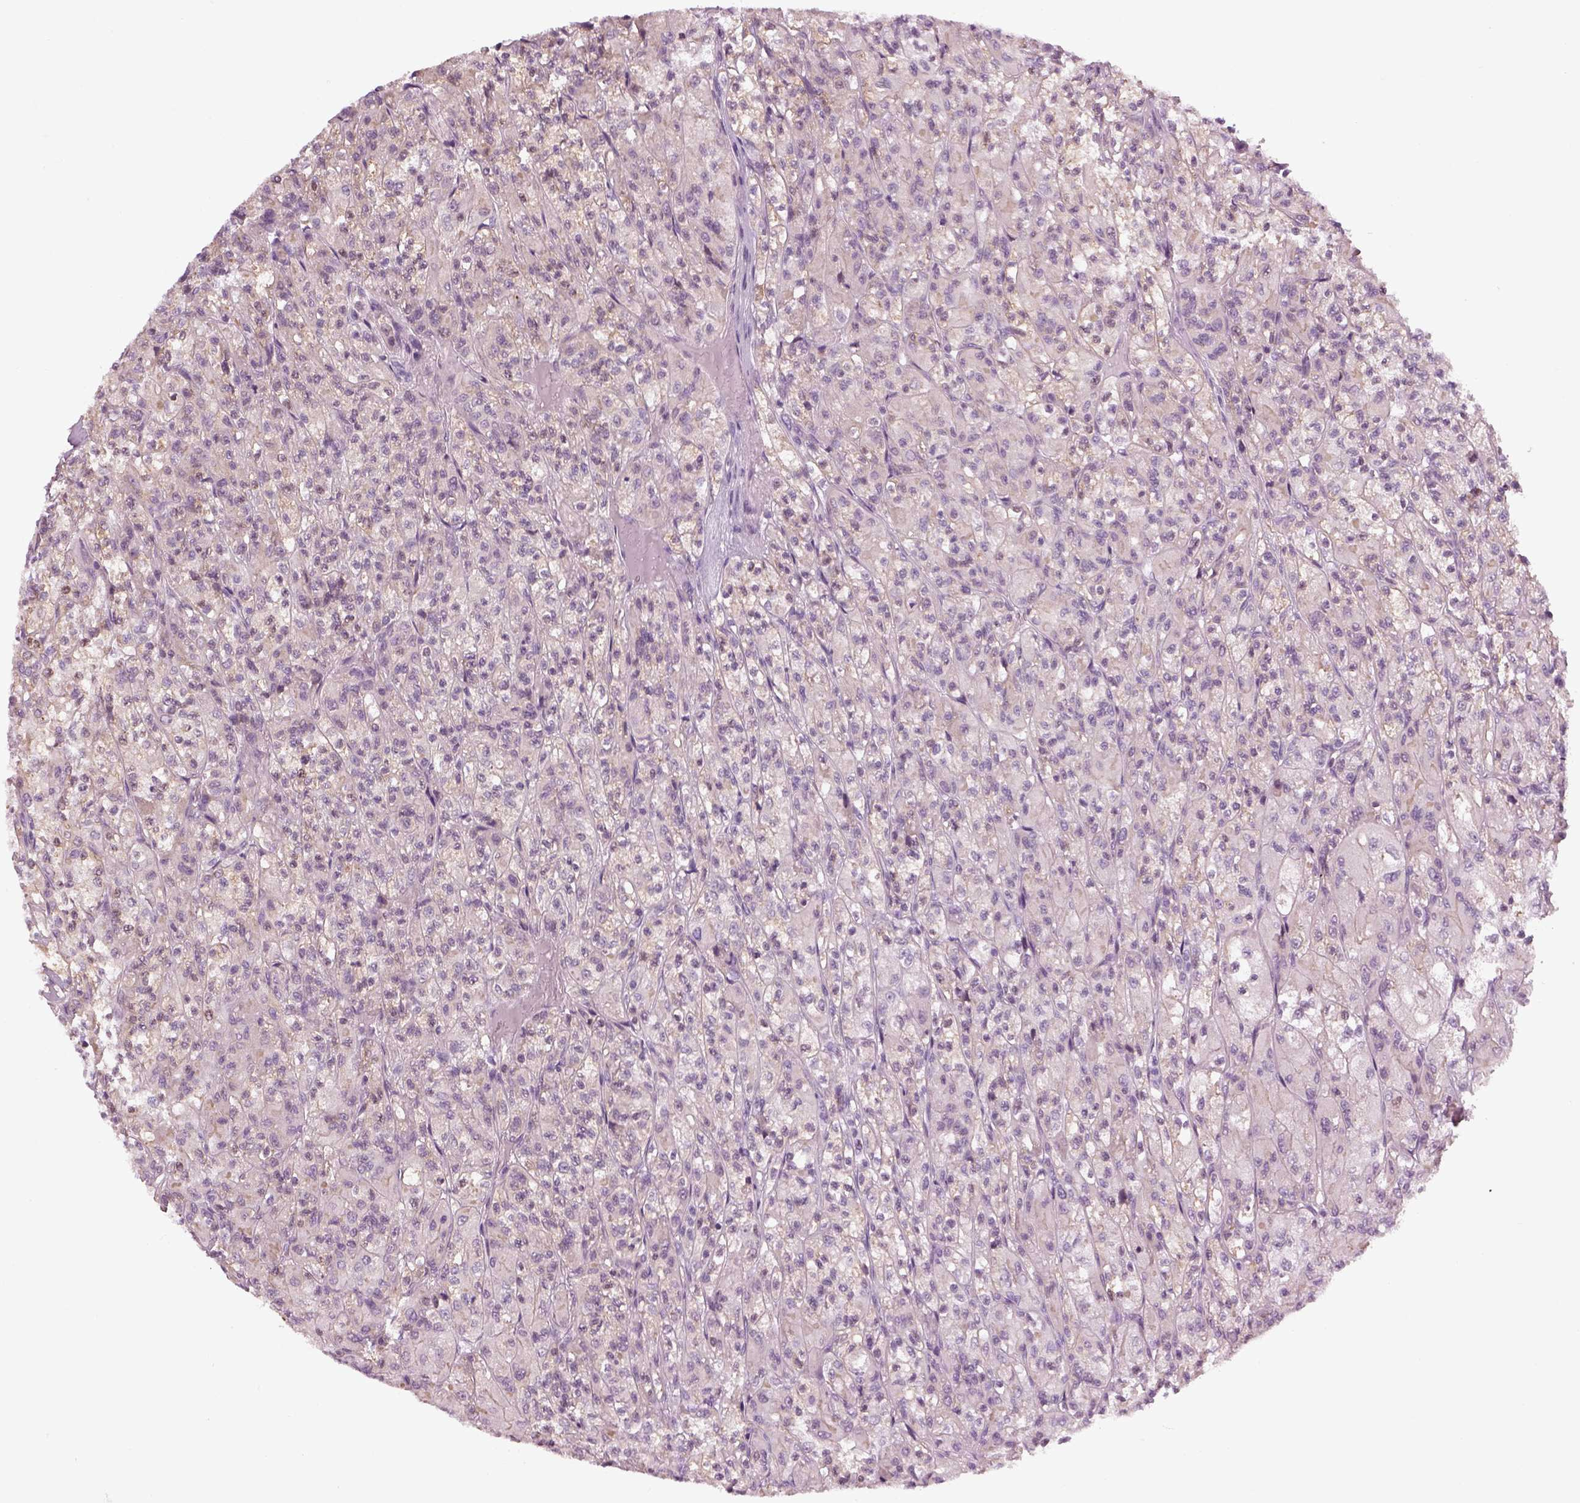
{"staining": {"intensity": "moderate", "quantity": "<25%", "location": "cytoplasmic/membranous"}, "tissue": "renal cancer", "cell_type": "Tumor cells", "image_type": "cancer", "snomed": [{"axis": "morphology", "description": "Adenocarcinoma, NOS"}, {"axis": "topography", "description": "Kidney"}], "caption": "Renal cancer (adenocarcinoma) was stained to show a protein in brown. There is low levels of moderate cytoplasmic/membranous expression in about <25% of tumor cells.", "gene": "LRRIQ3", "patient": {"sex": "female", "age": 70}}